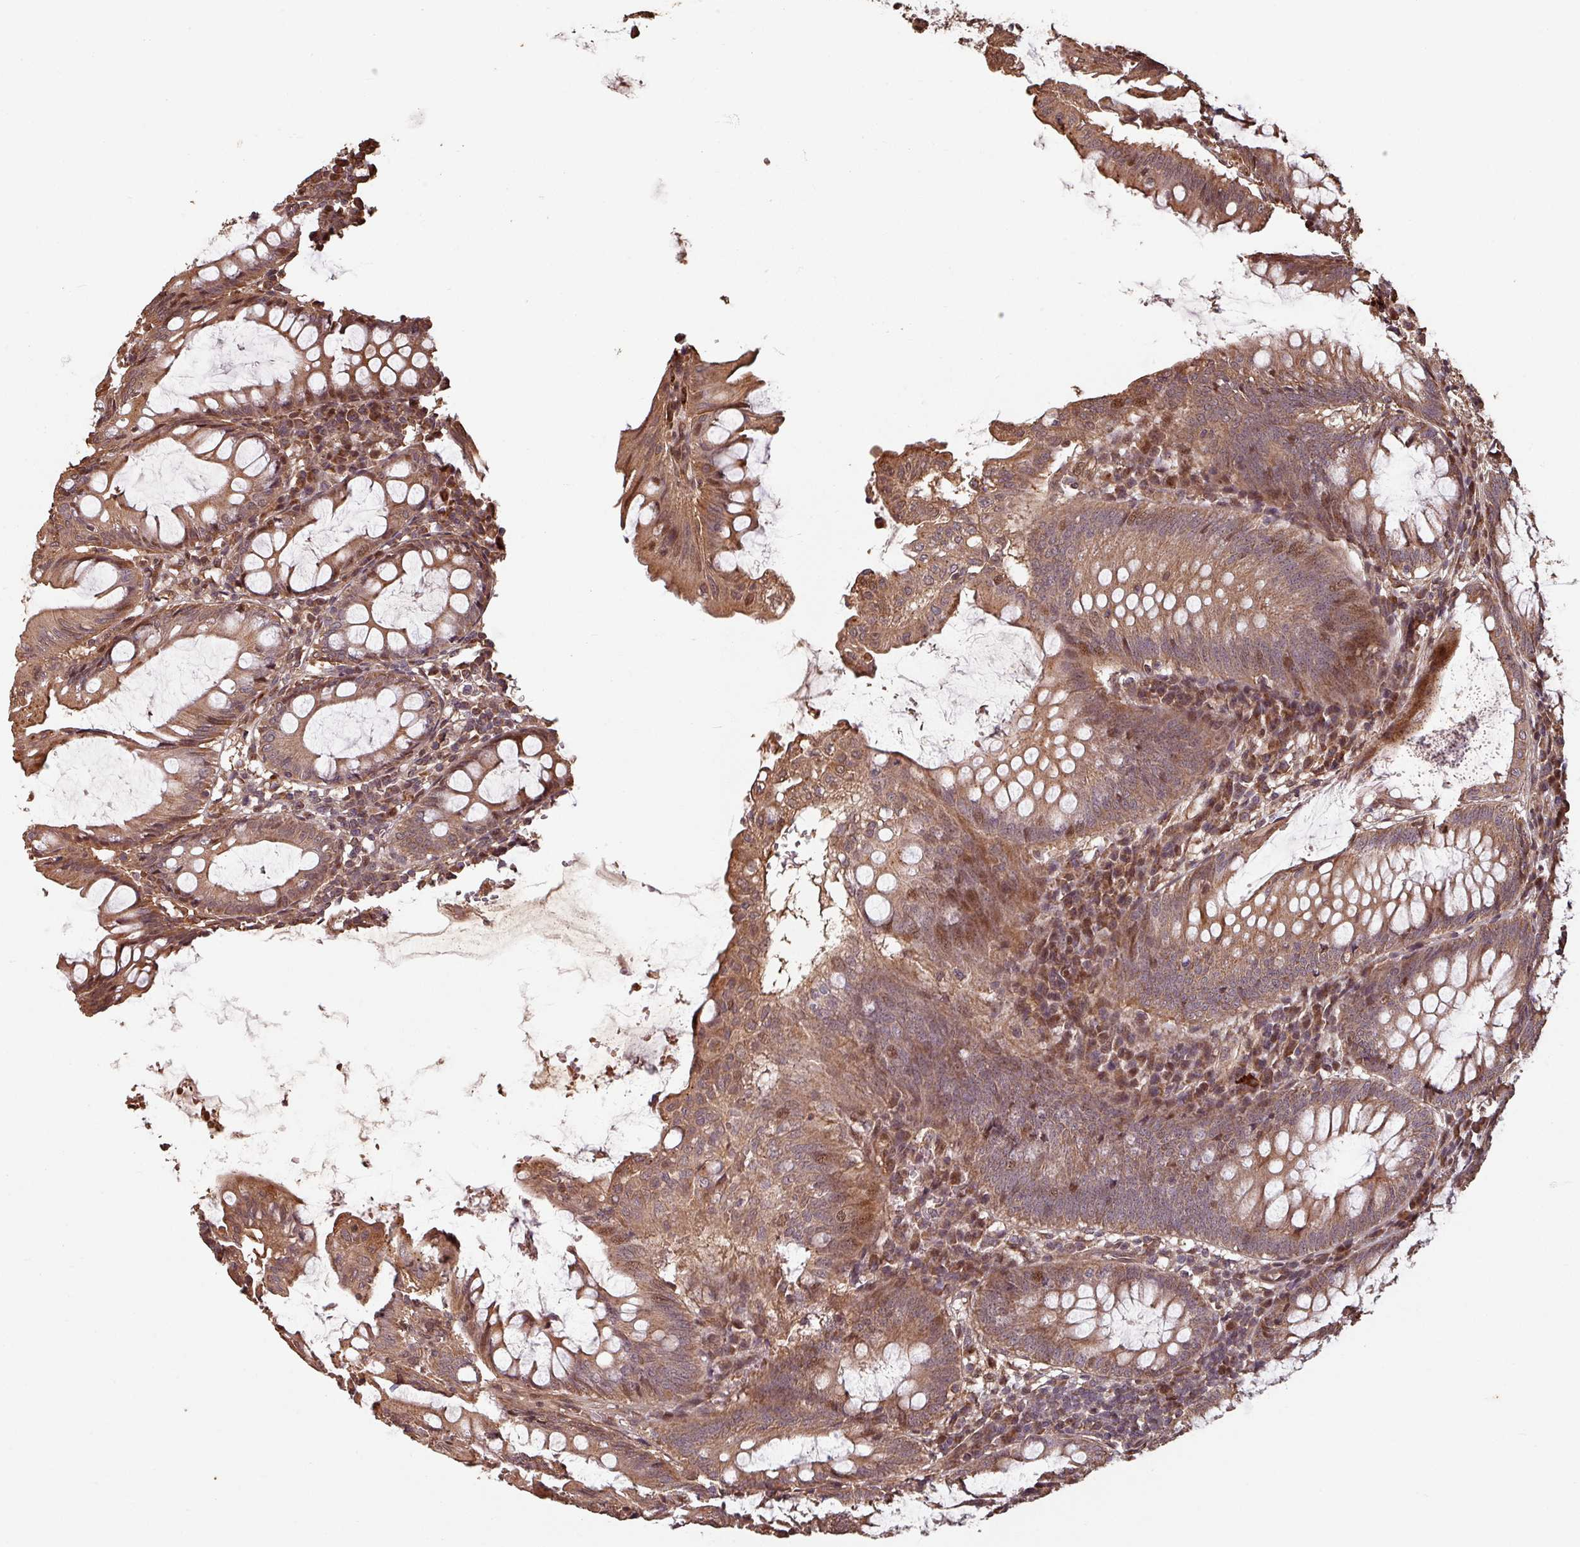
{"staining": {"intensity": "moderate", "quantity": ">75%", "location": "cytoplasmic/membranous,nuclear"}, "tissue": "appendix", "cell_type": "Glandular cells", "image_type": "normal", "snomed": [{"axis": "morphology", "description": "Normal tissue, NOS"}, {"axis": "topography", "description": "Appendix"}], "caption": "A medium amount of moderate cytoplasmic/membranous,nuclear expression is seen in approximately >75% of glandular cells in normal appendix. (brown staining indicates protein expression, while blue staining denotes nuclei).", "gene": "EID1", "patient": {"sex": "male", "age": 83}}